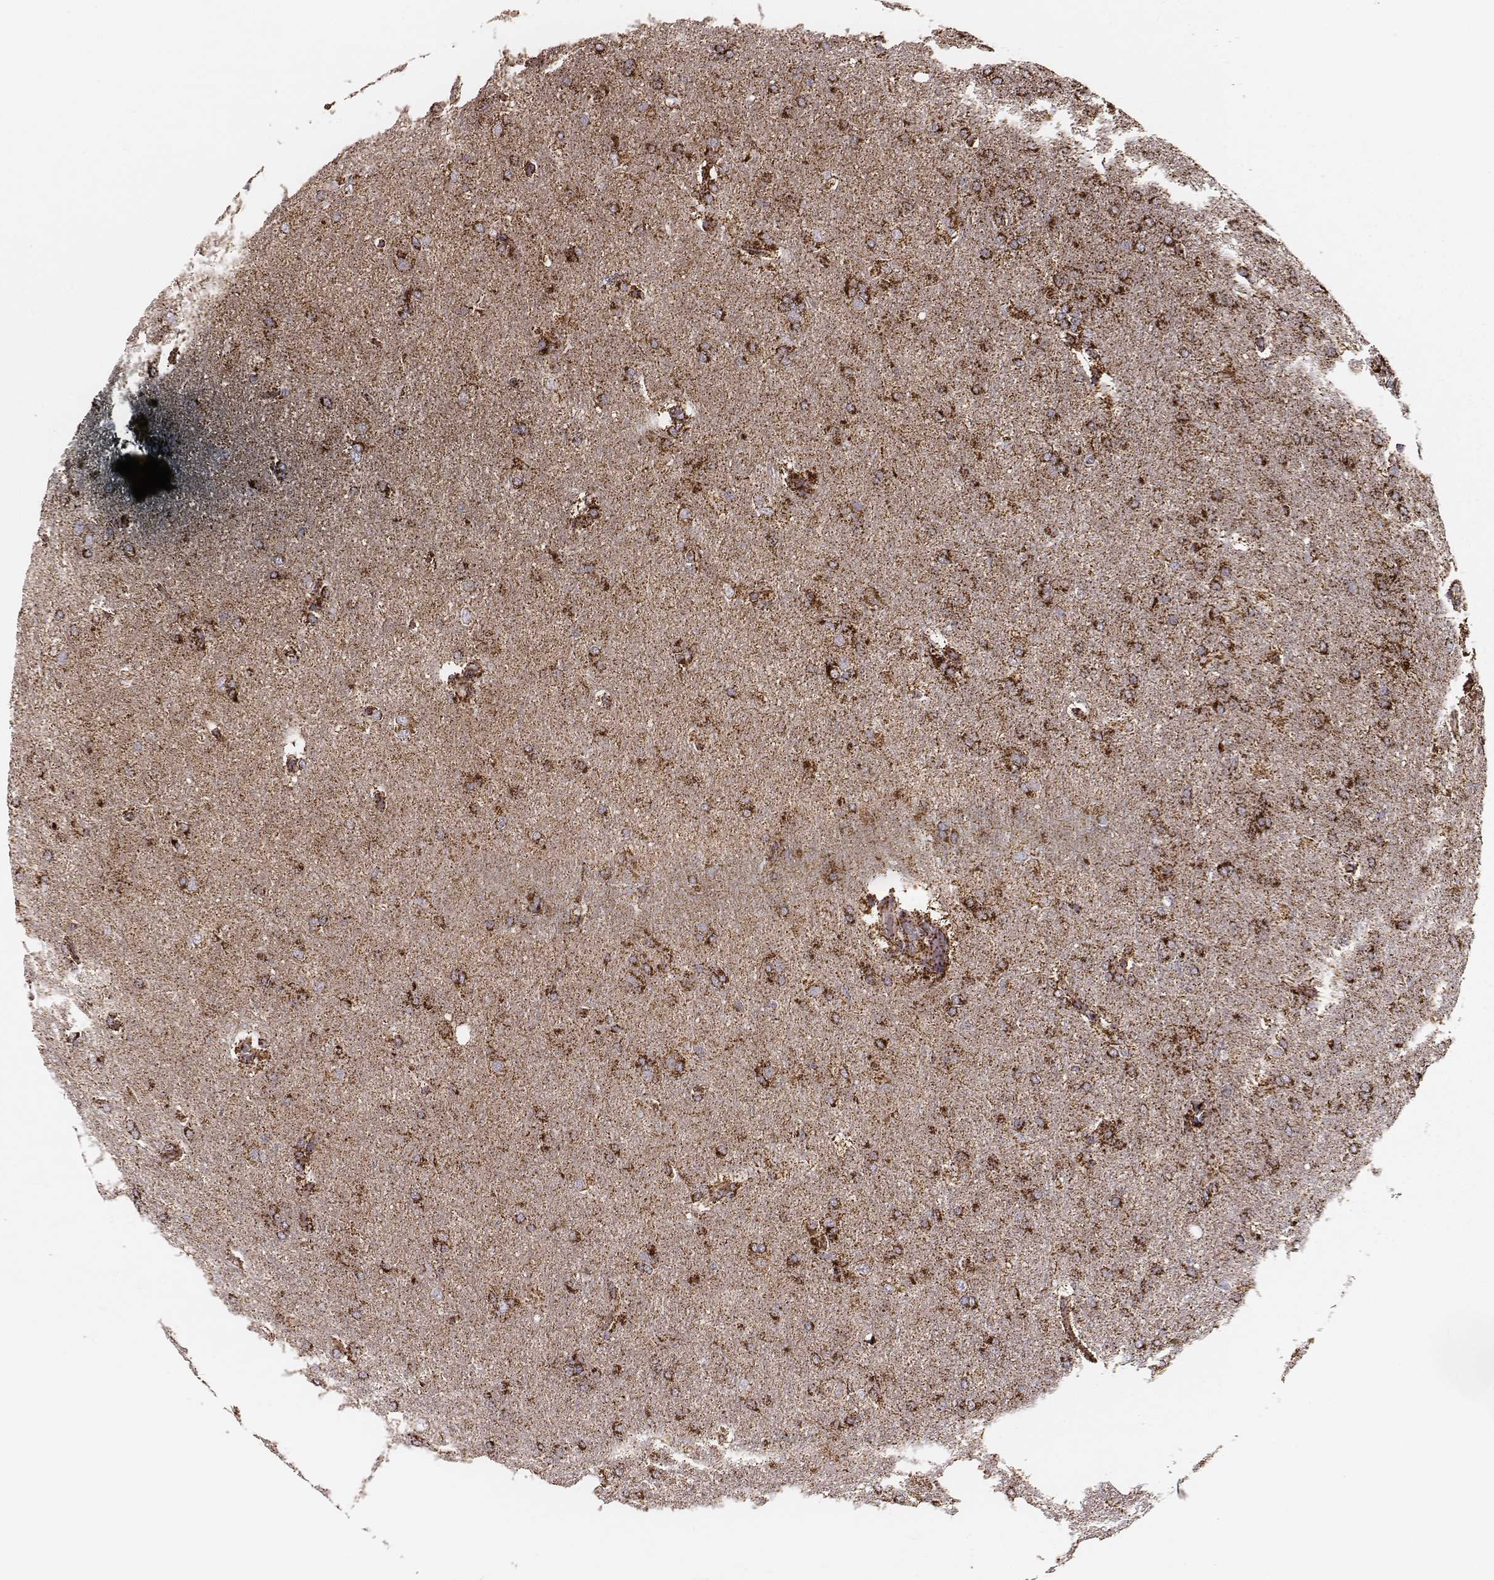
{"staining": {"intensity": "strong", "quantity": ">75%", "location": "cytoplasmic/membranous"}, "tissue": "glioma", "cell_type": "Tumor cells", "image_type": "cancer", "snomed": [{"axis": "morphology", "description": "Glioma, malignant, High grade"}, {"axis": "topography", "description": "Brain"}], "caption": "A photomicrograph of malignant glioma (high-grade) stained for a protein demonstrates strong cytoplasmic/membranous brown staining in tumor cells.", "gene": "TUFM", "patient": {"sex": "male", "age": 68}}